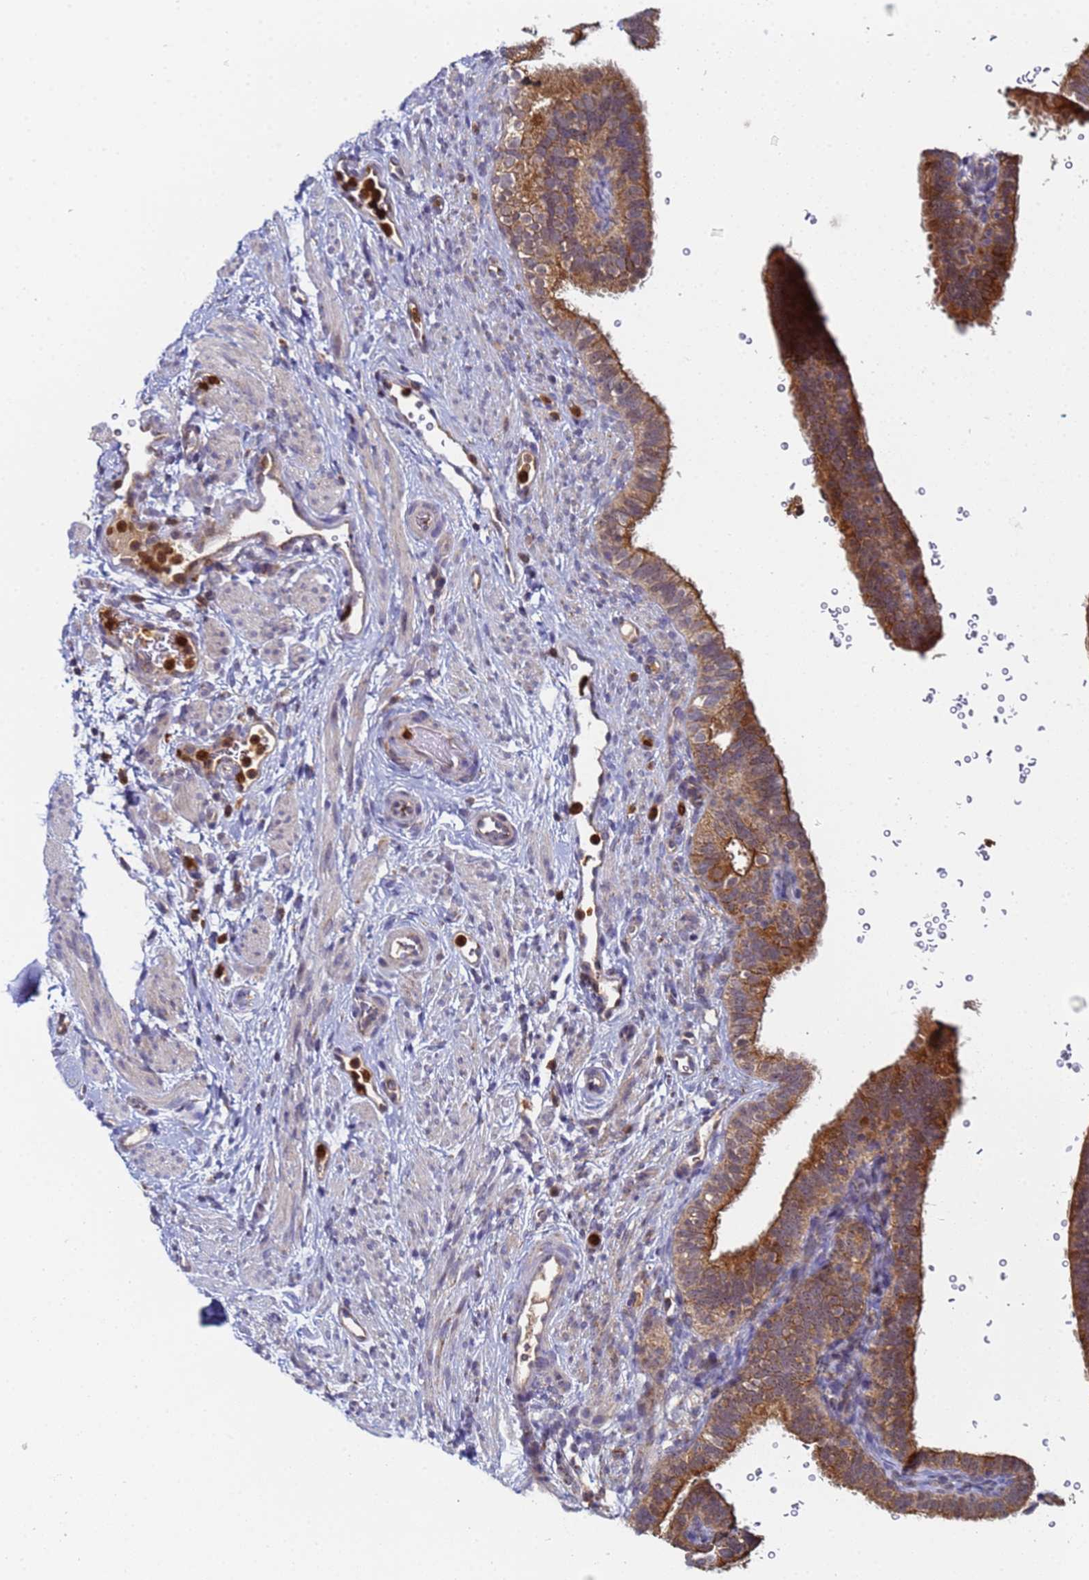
{"staining": {"intensity": "moderate", "quantity": ">75%", "location": "cytoplasmic/membranous"}, "tissue": "fallopian tube", "cell_type": "Glandular cells", "image_type": "normal", "snomed": [{"axis": "morphology", "description": "Normal tissue, NOS"}, {"axis": "topography", "description": "Fallopian tube"}], "caption": "Immunohistochemical staining of unremarkable human fallopian tube exhibits >75% levels of moderate cytoplasmic/membranous protein expression in about >75% of glandular cells.", "gene": "CCDC127", "patient": {"sex": "female", "age": 41}}